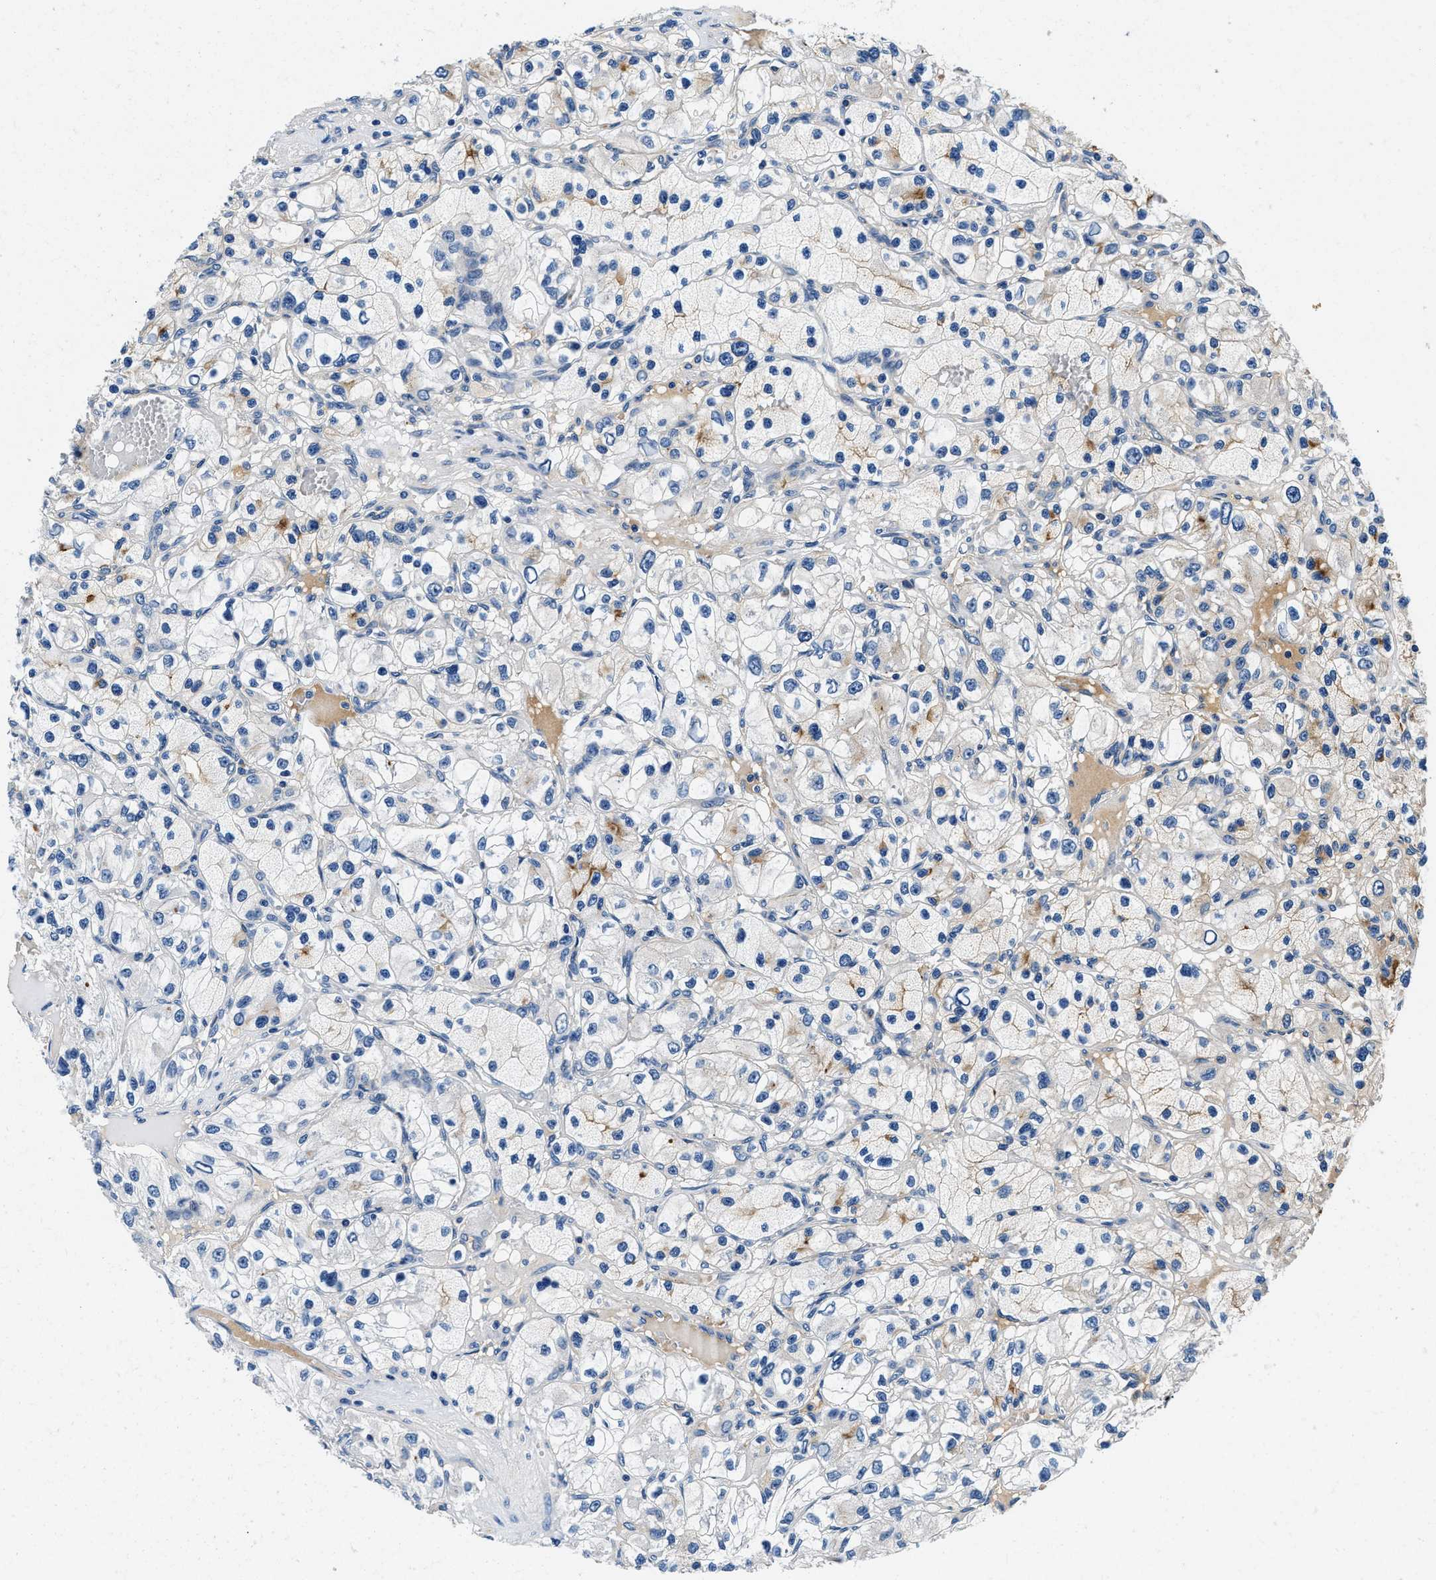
{"staining": {"intensity": "negative", "quantity": "none", "location": "none"}, "tissue": "renal cancer", "cell_type": "Tumor cells", "image_type": "cancer", "snomed": [{"axis": "morphology", "description": "Adenocarcinoma, NOS"}, {"axis": "topography", "description": "Kidney"}], "caption": "The image displays no staining of tumor cells in renal adenocarcinoma. (DAB (3,3'-diaminobenzidine) immunohistochemistry (IHC) with hematoxylin counter stain).", "gene": "ZFAND3", "patient": {"sex": "female", "age": 57}}